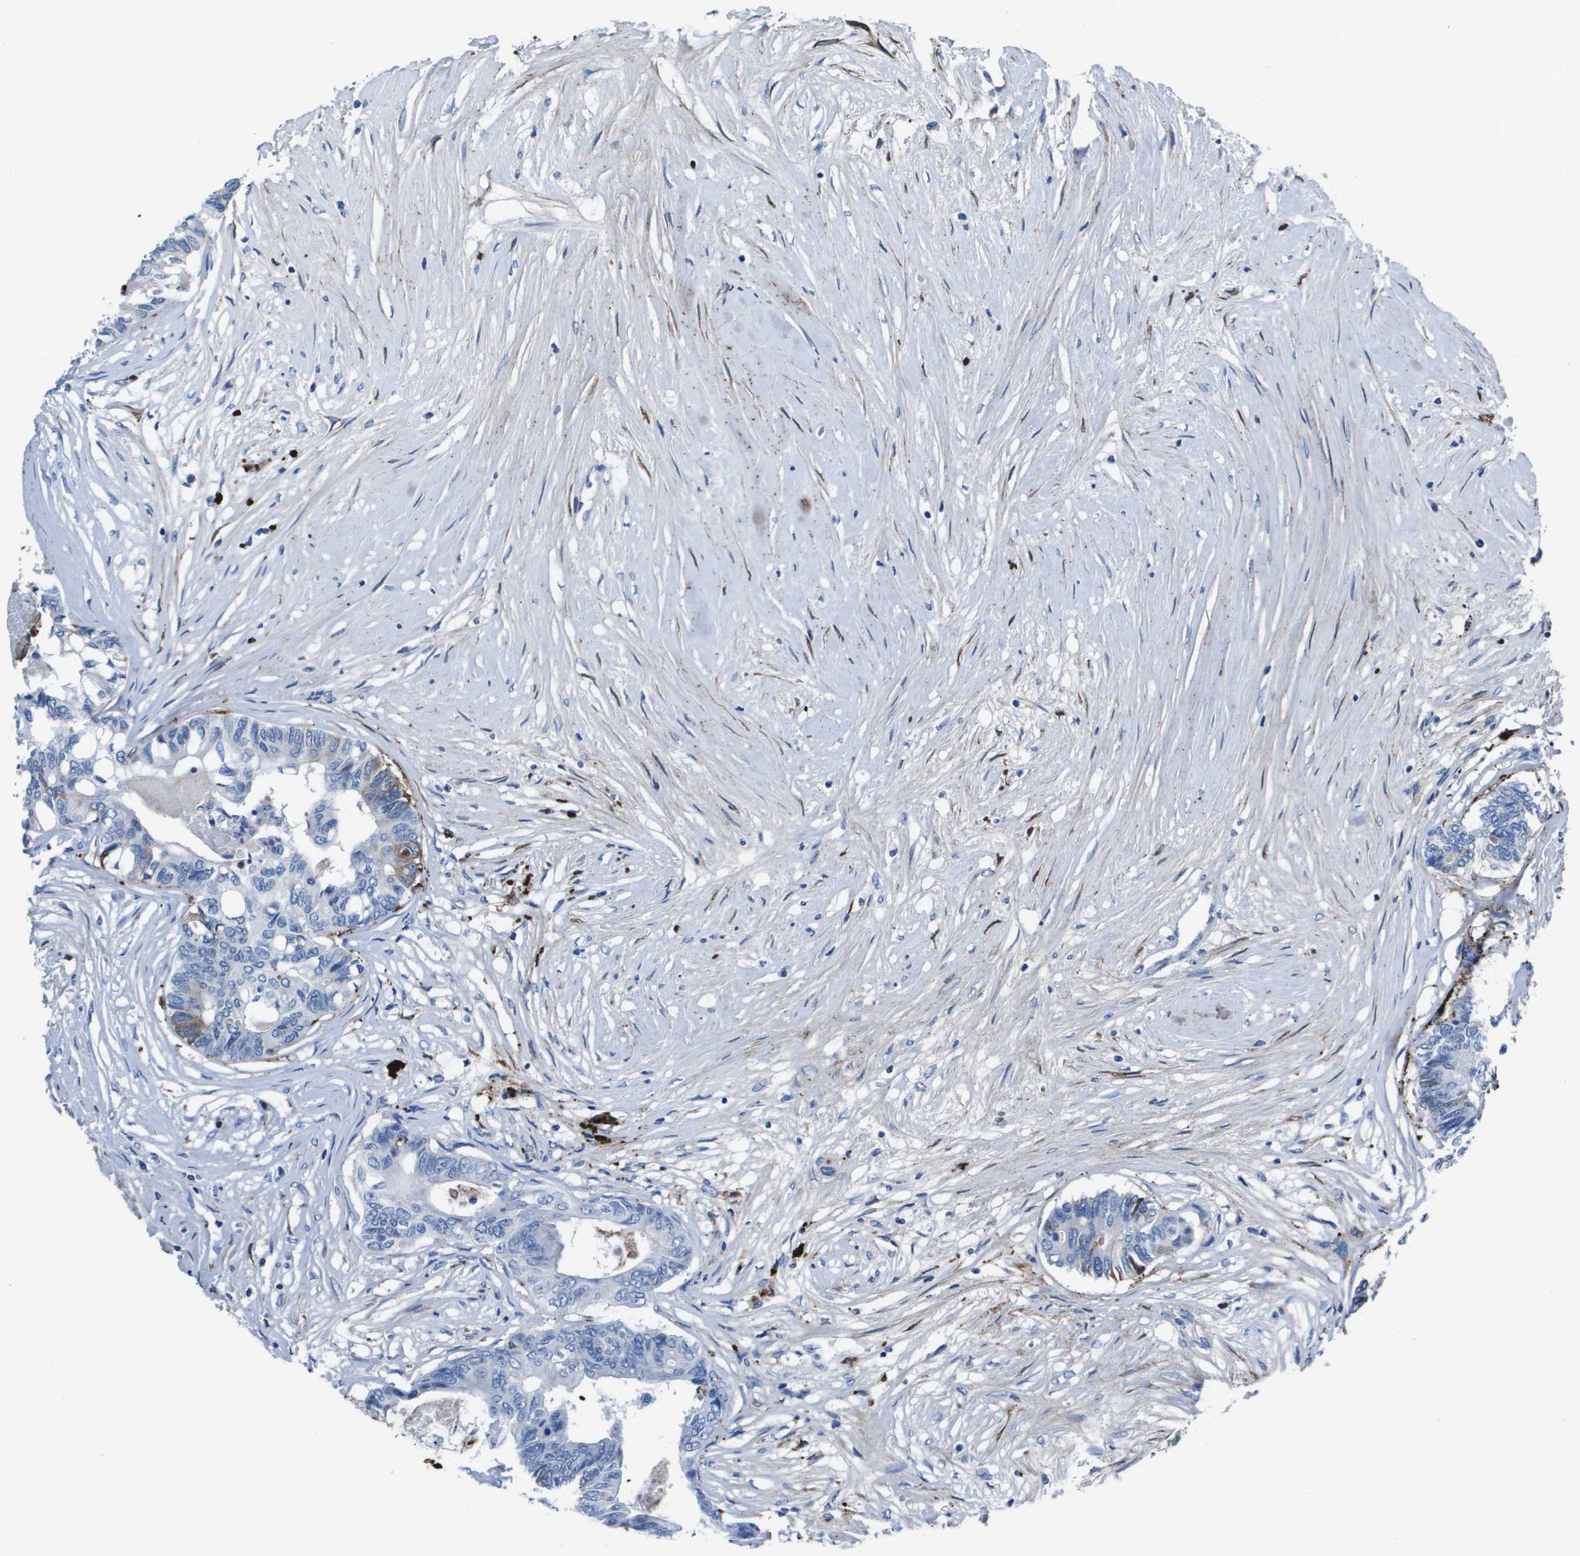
{"staining": {"intensity": "negative", "quantity": "none", "location": "none"}, "tissue": "colorectal cancer", "cell_type": "Tumor cells", "image_type": "cancer", "snomed": [{"axis": "morphology", "description": "Adenocarcinoma, NOS"}, {"axis": "topography", "description": "Rectum"}], "caption": "An immunohistochemistry (IHC) image of colorectal cancer is shown. There is no staining in tumor cells of colorectal cancer. Nuclei are stained in blue.", "gene": "VTN", "patient": {"sex": "male", "age": 63}}